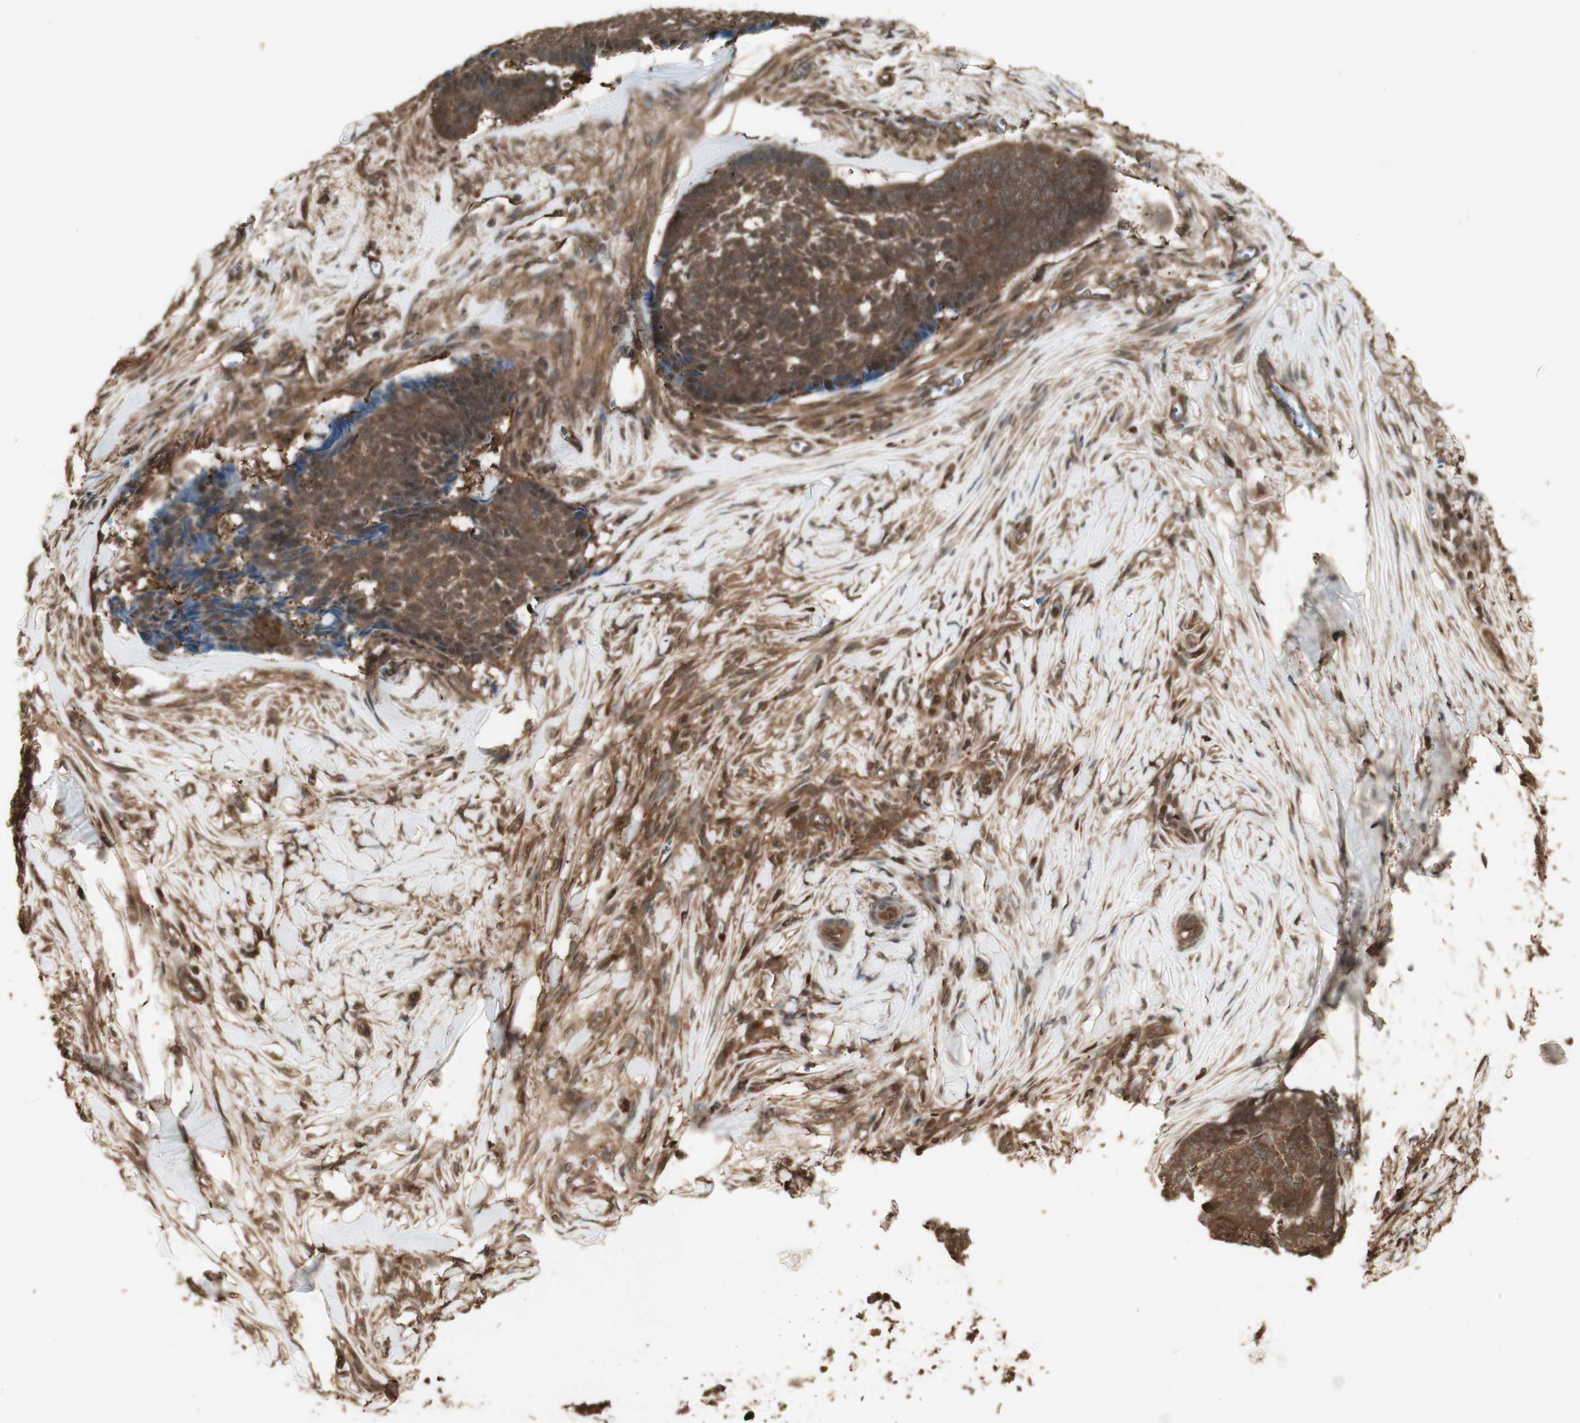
{"staining": {"intensity": "moderate", "quantity": ">75%", "location": "cytoplasmic/membranous"}, "tissue": "skin cancer", "cell_type": "Tumor cells", "image_type": "cancer", "snomed": [{"axis": "morphology", "description": "Basal cell carcinoma"}, {"axis": "topography", "description": "Skin"}], "caption": "A brown stain highlights moderate cytoplasmic/membranous positivity of a protein in basal cell carcinoma (skin) tumor cells.", "gene": "YWHAB", "patient": {"sex": "male", "age": 84}}